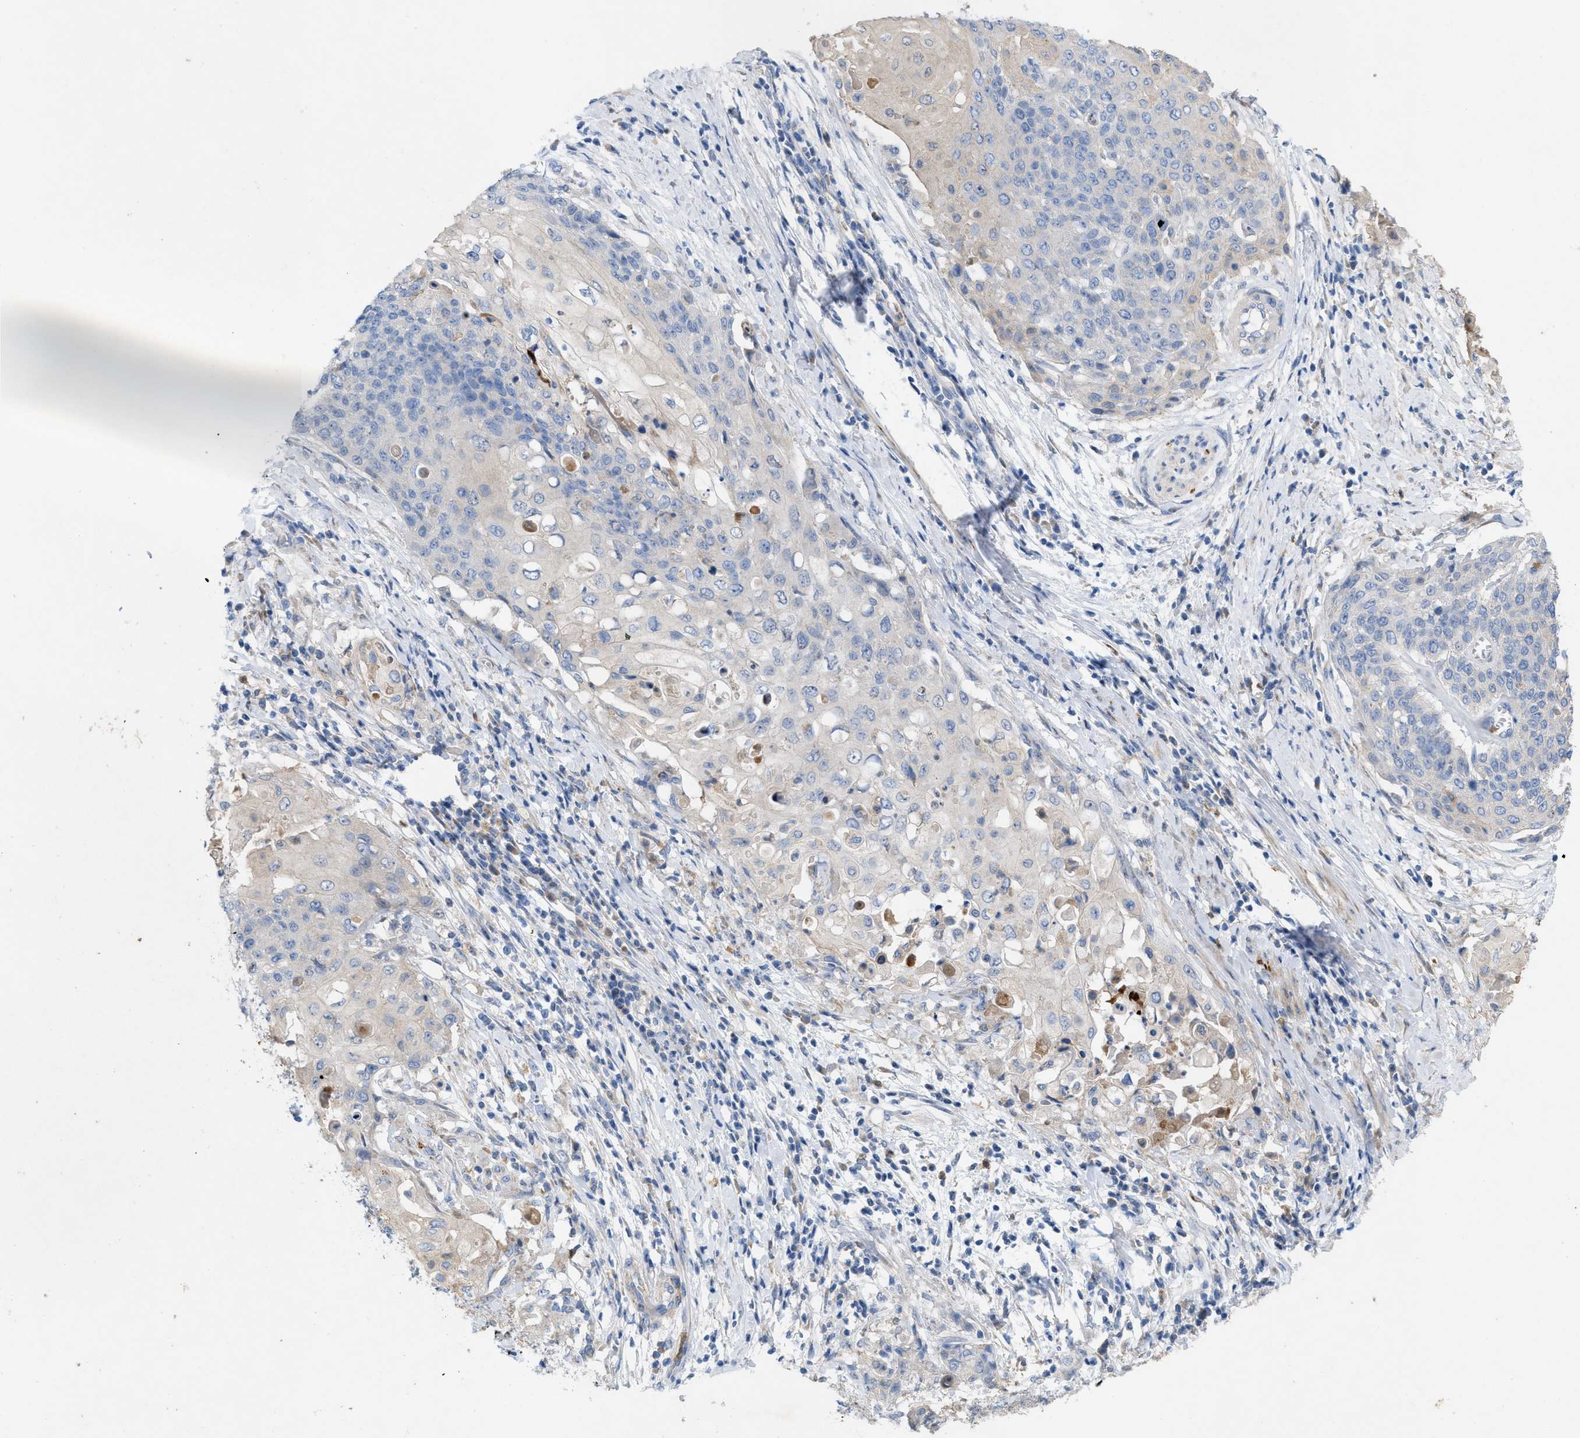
{"staining": {"intensity": "negative", "quantity": "none", "location": "none"}, "tissue": "cervical cancer", "cell_type": "Tumor cells", "image_type": "cancer", "snomed": [{"axis": "morphology", "description": "Squamous cell carcinoma, NOS"}, {"axis": "topography", "description": "Cervix"}], "caption": "An image of cervical squamous cell carcinoma stained for a protein displays no brown staining in tumor cells. (DAB immunohistochemistry (IHC), high magnification).", "gene": "PLPPR5", "patient": {"sex": "female", "age": 39}}